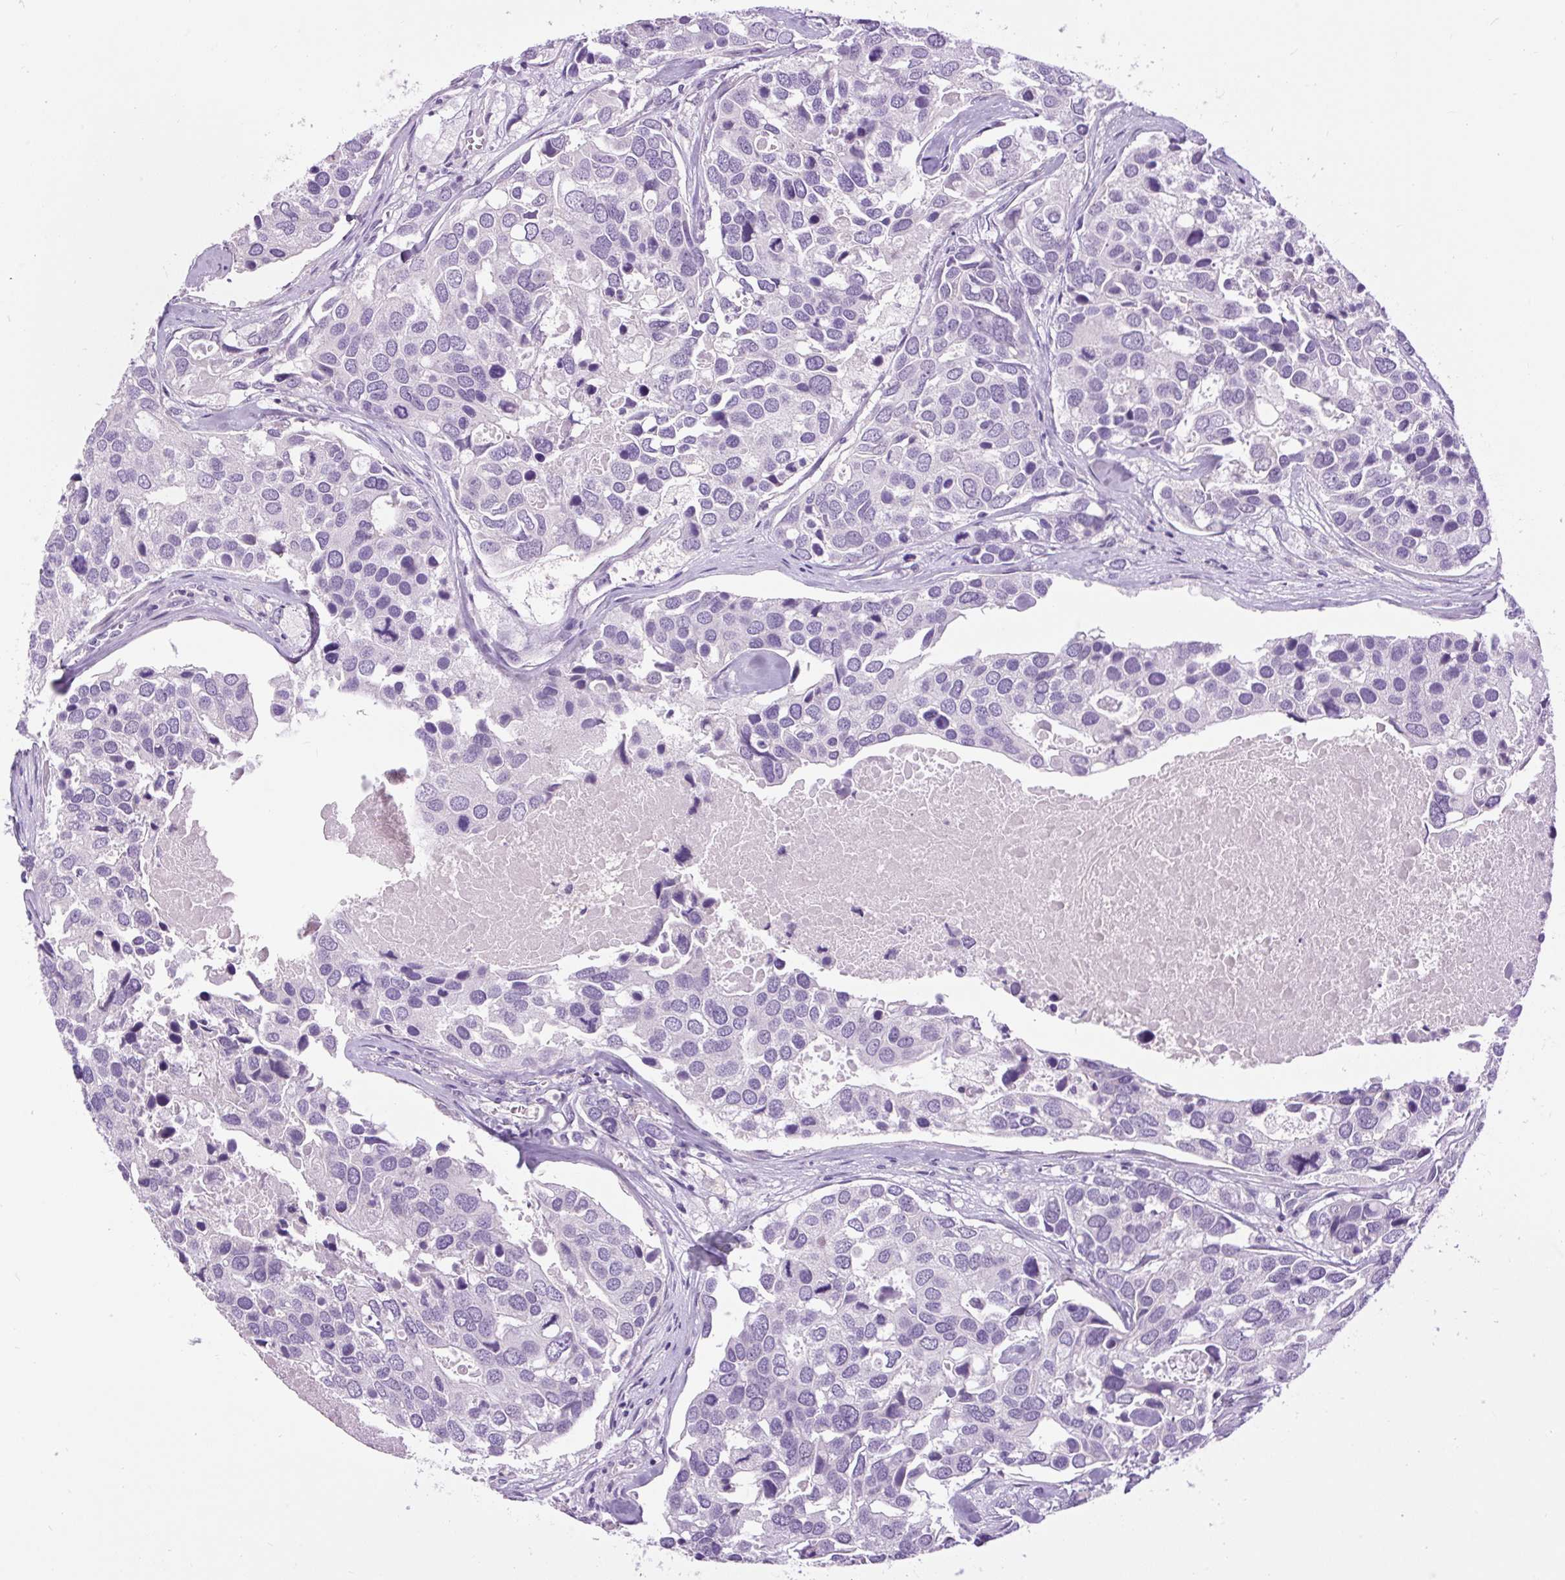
{"staining": {"intensity": "negative", "quantity": "none", "location": "none"}, "tissue": "breast cancer", "cell_type": "Tumor cells", "image_type": "cancer", "snomed": [{"axis": "morphology", "description": "Duct carcinoma"}, {"axis": "topography", "description": "Breast"}], "caption": "Breast cancer (intraductal carcinoma) was stained to show a protein in brown. There is no significant positivity in tumor cells. (DAB (3,3'-diaminobenzidine) immunohistochemistry (IHC) with hematoxylin counter stain).", "gene": "FABP7", "patient": {"sex": "female", "age": 83}}